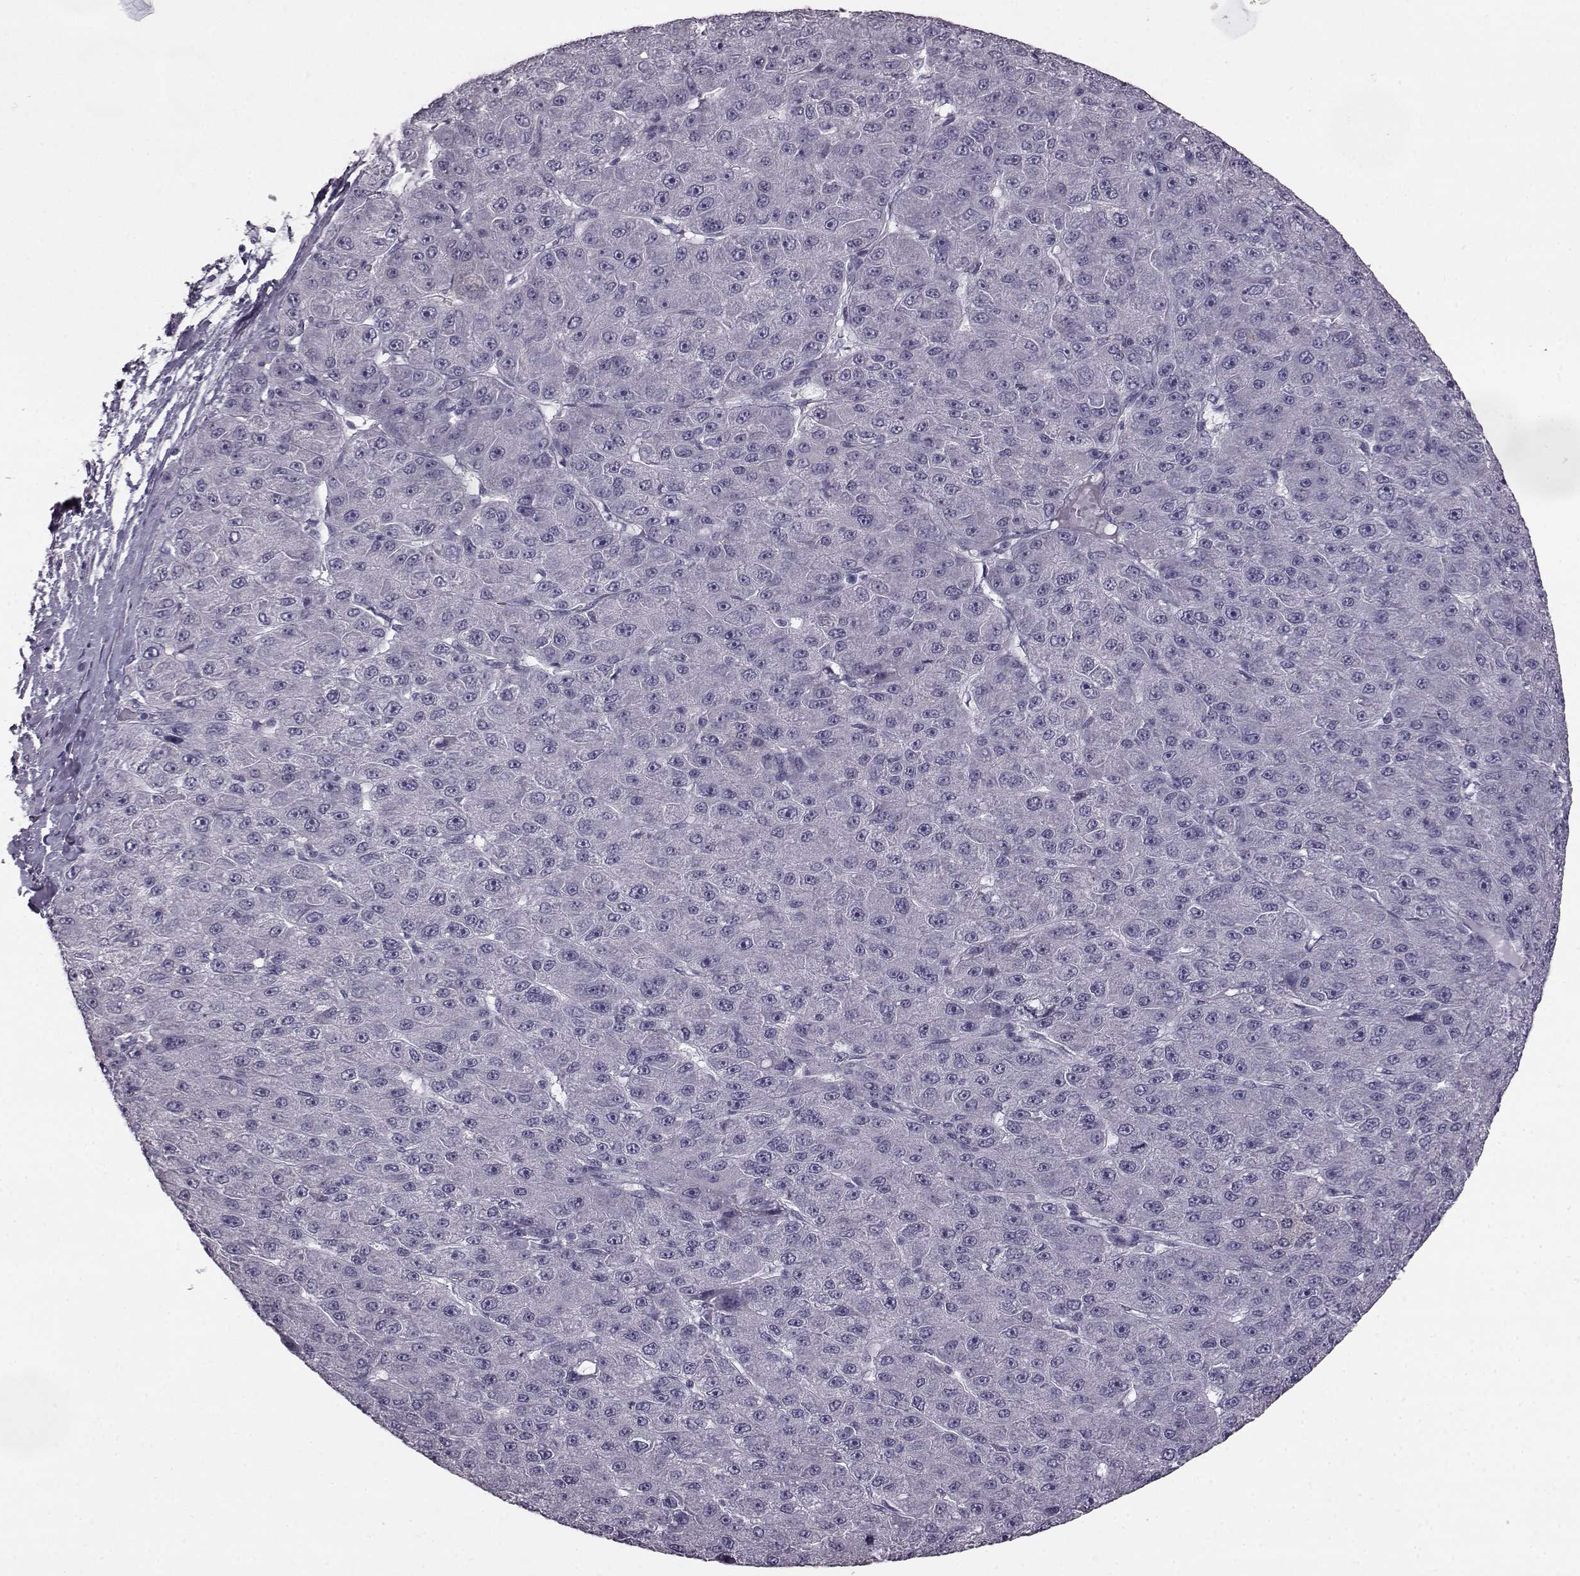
{"staining": {"intensity": "negative", "quantity": "none", "location": "none"}, "tissue": "liver cancer", "cell_type": "Tumor cells", "image_type": "cancer", "snomed": [{"axis": "morphology", "description": "Carcinoma, Hepatocellular, NOS"}, {"axis": "topography", "description": "Liver"}], "caption": "Liver cancer stained for a protein using immunohistochemistry demonstrates no expression tumor cells.", "gene": "ODAD4", "patient": {"sex": "male", "age": 67}}